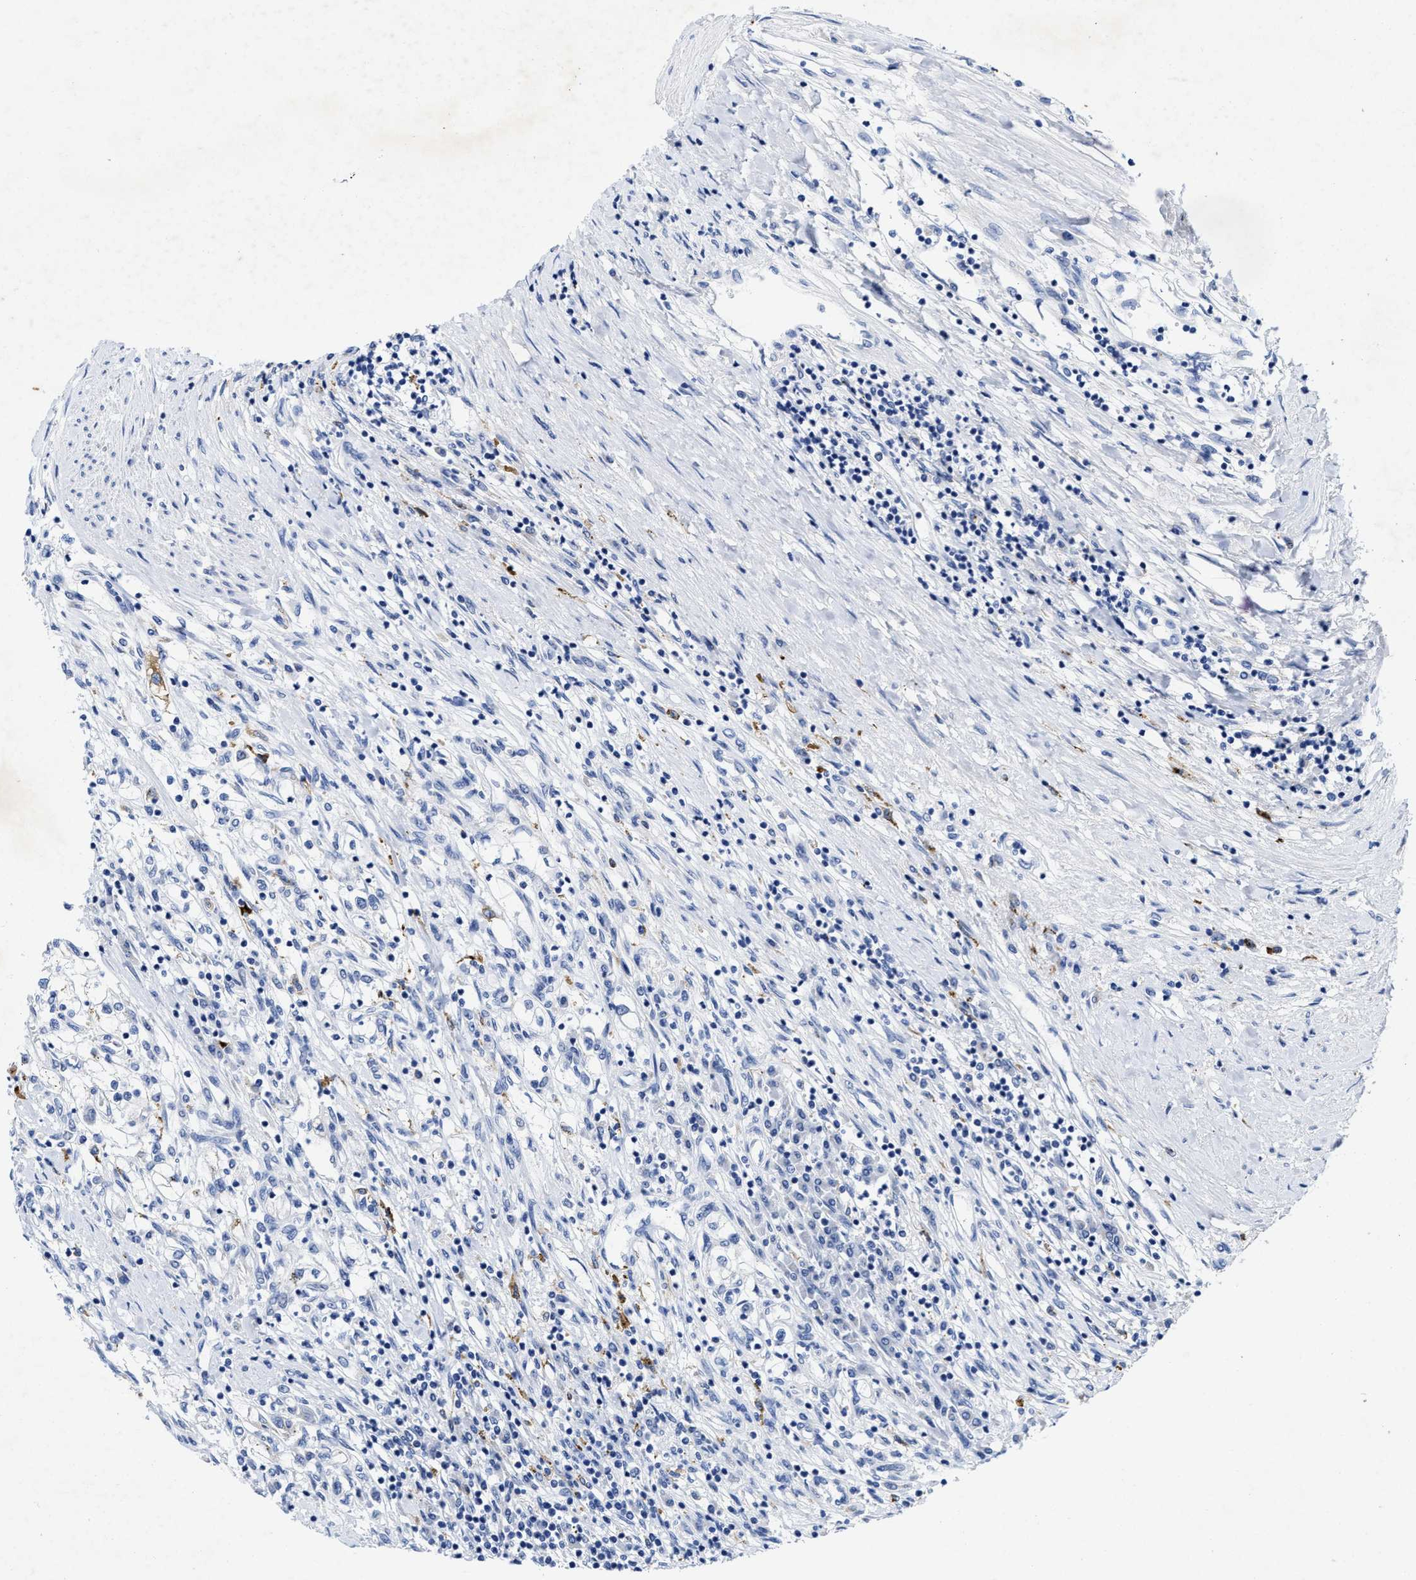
{"staining": {"intensity": "negative", "quantity": "none", "location": "none"}, "tissue": "renal cancer", "cell_type": "Tumor cells", "image_type": "cancer", "snomed": [{"axis": "morphology", "description": "Adenocarcinoma, NOS"}, {"axis": "topography", "description": "Kidney"}], "caption": "The image shows no staining of tumor cells in renal cancer (adenocarcinoma).", "gene": "TBRG4", "patient": {"sex": "male", "age": 68}}